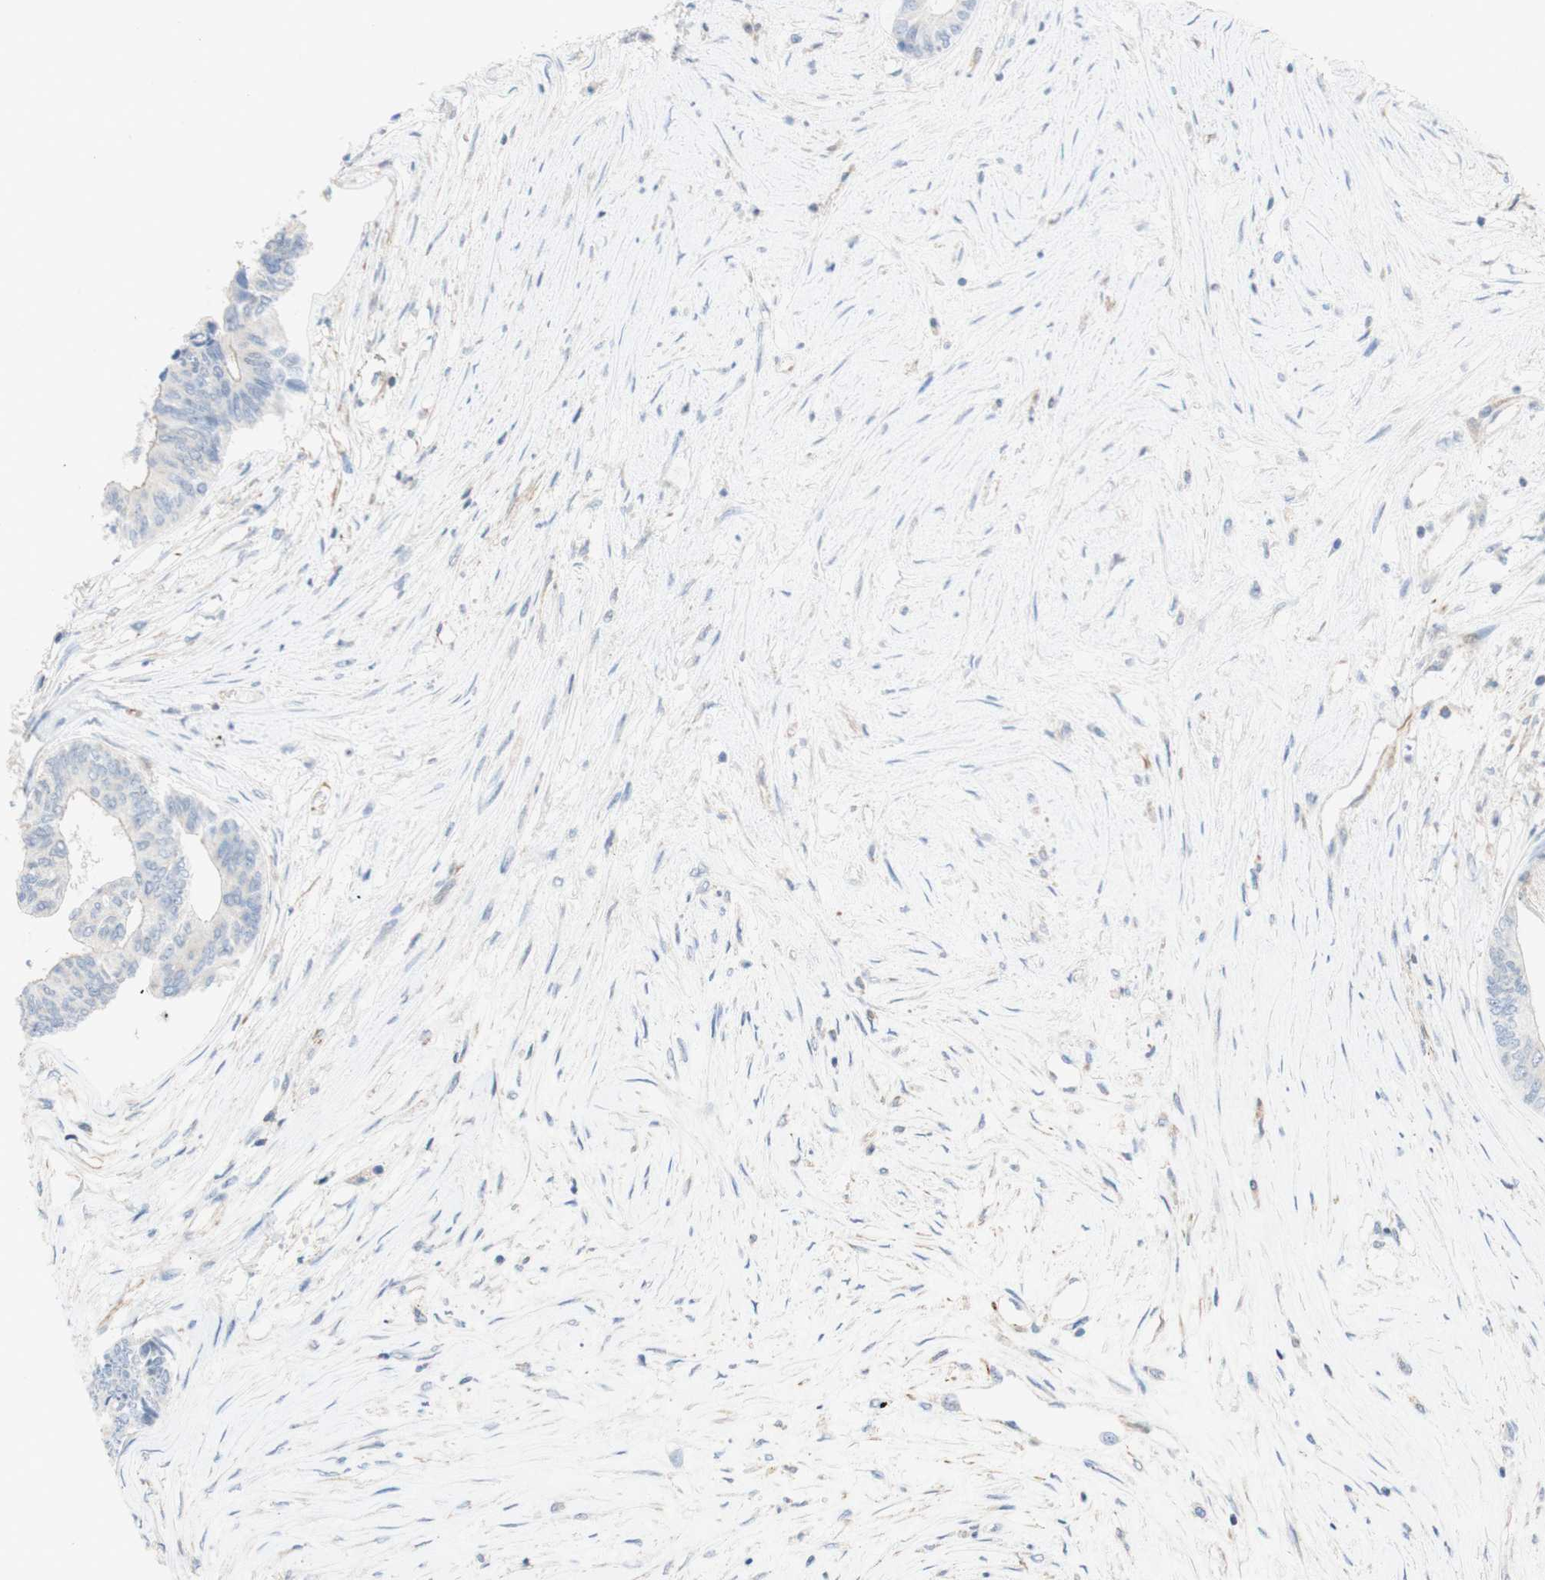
{"staining": {"intensity": "negative", "quantity": "none", "location": "none"}, "tissue": "colorectal cancer", "cell_type": "Tumor cells", "image_type": "cancer", "snomed": [{"axis": "morphology", "description": "Adenocarcinoma, NOS"}, {"axis": "topography", "description": "Rectum"}], "caption": "High magnification brightfield microscopy of adenocarcinoma (colorectal) stained with DAB (3,3'-diaminobenzidine) (brown) and counterstained with hematoxylin (blue): tumor cells show no significant positivity. The staining was performed using DAB (3,3'-diaminobenzidine) to visualize the protein expression in brown, while the nuclei were stained in blue with hematoxylin (Magnification: 20x).", "gene": "POU2AF1", "patient": {"sex": "male", "age": 63}}